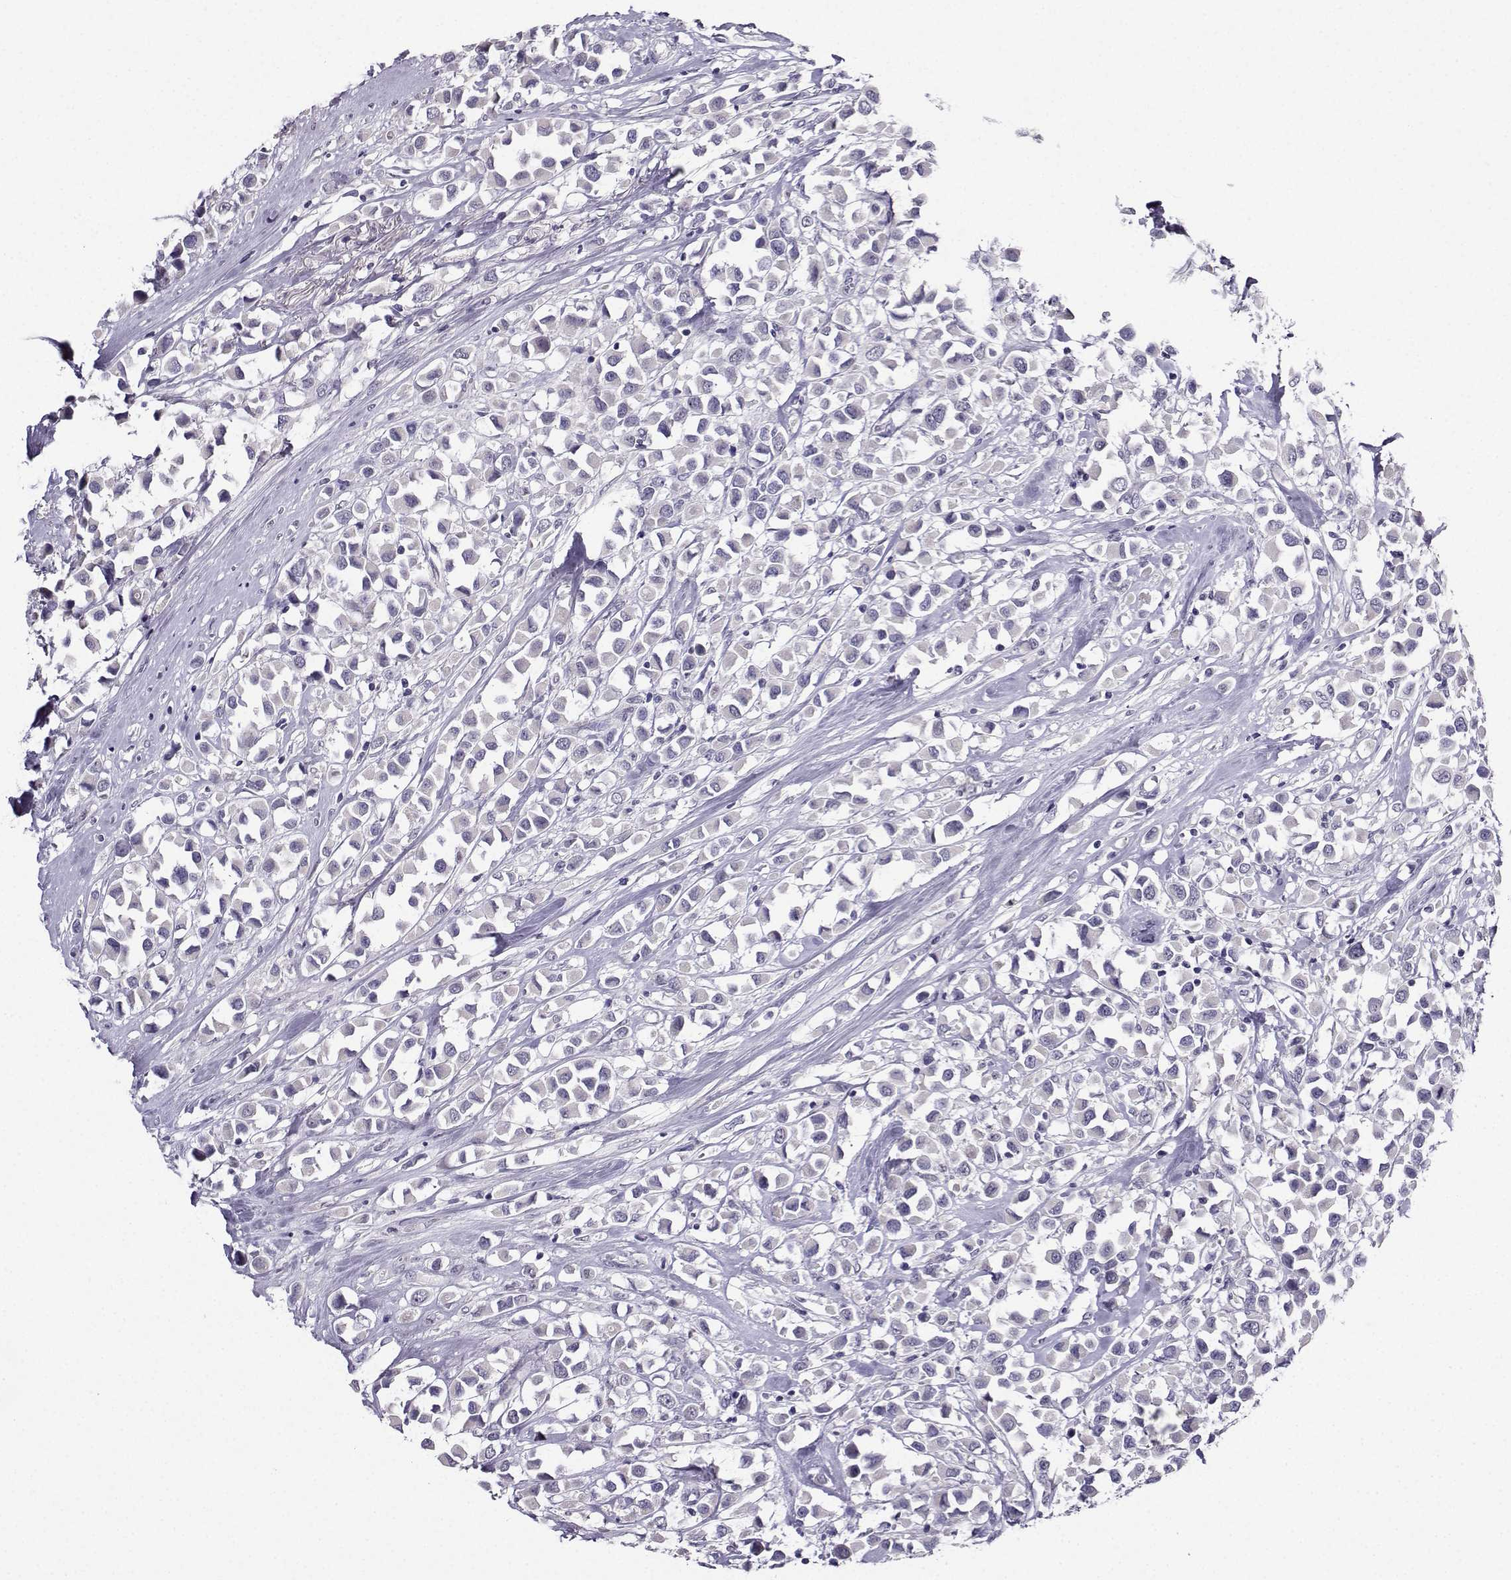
{"staining": {"intensity": "negative", "quantity": "none", "location": "none"}, "tissue": "breast cancer", "cell_type": "Tumor cells", "image_type": "cancer", "snomed": [{"axis": "morphology", "description": "Duct carcinoma"}, {"axis": "topography", "description": "Breast"}], "caption": "DAB immunohistochemical staining of human invasive ductal carcinoma (breast) exhibits no significant expression in tumor cells.", "gene": "CRYBB1", "patient": {"sex": "female", "age": 61}}